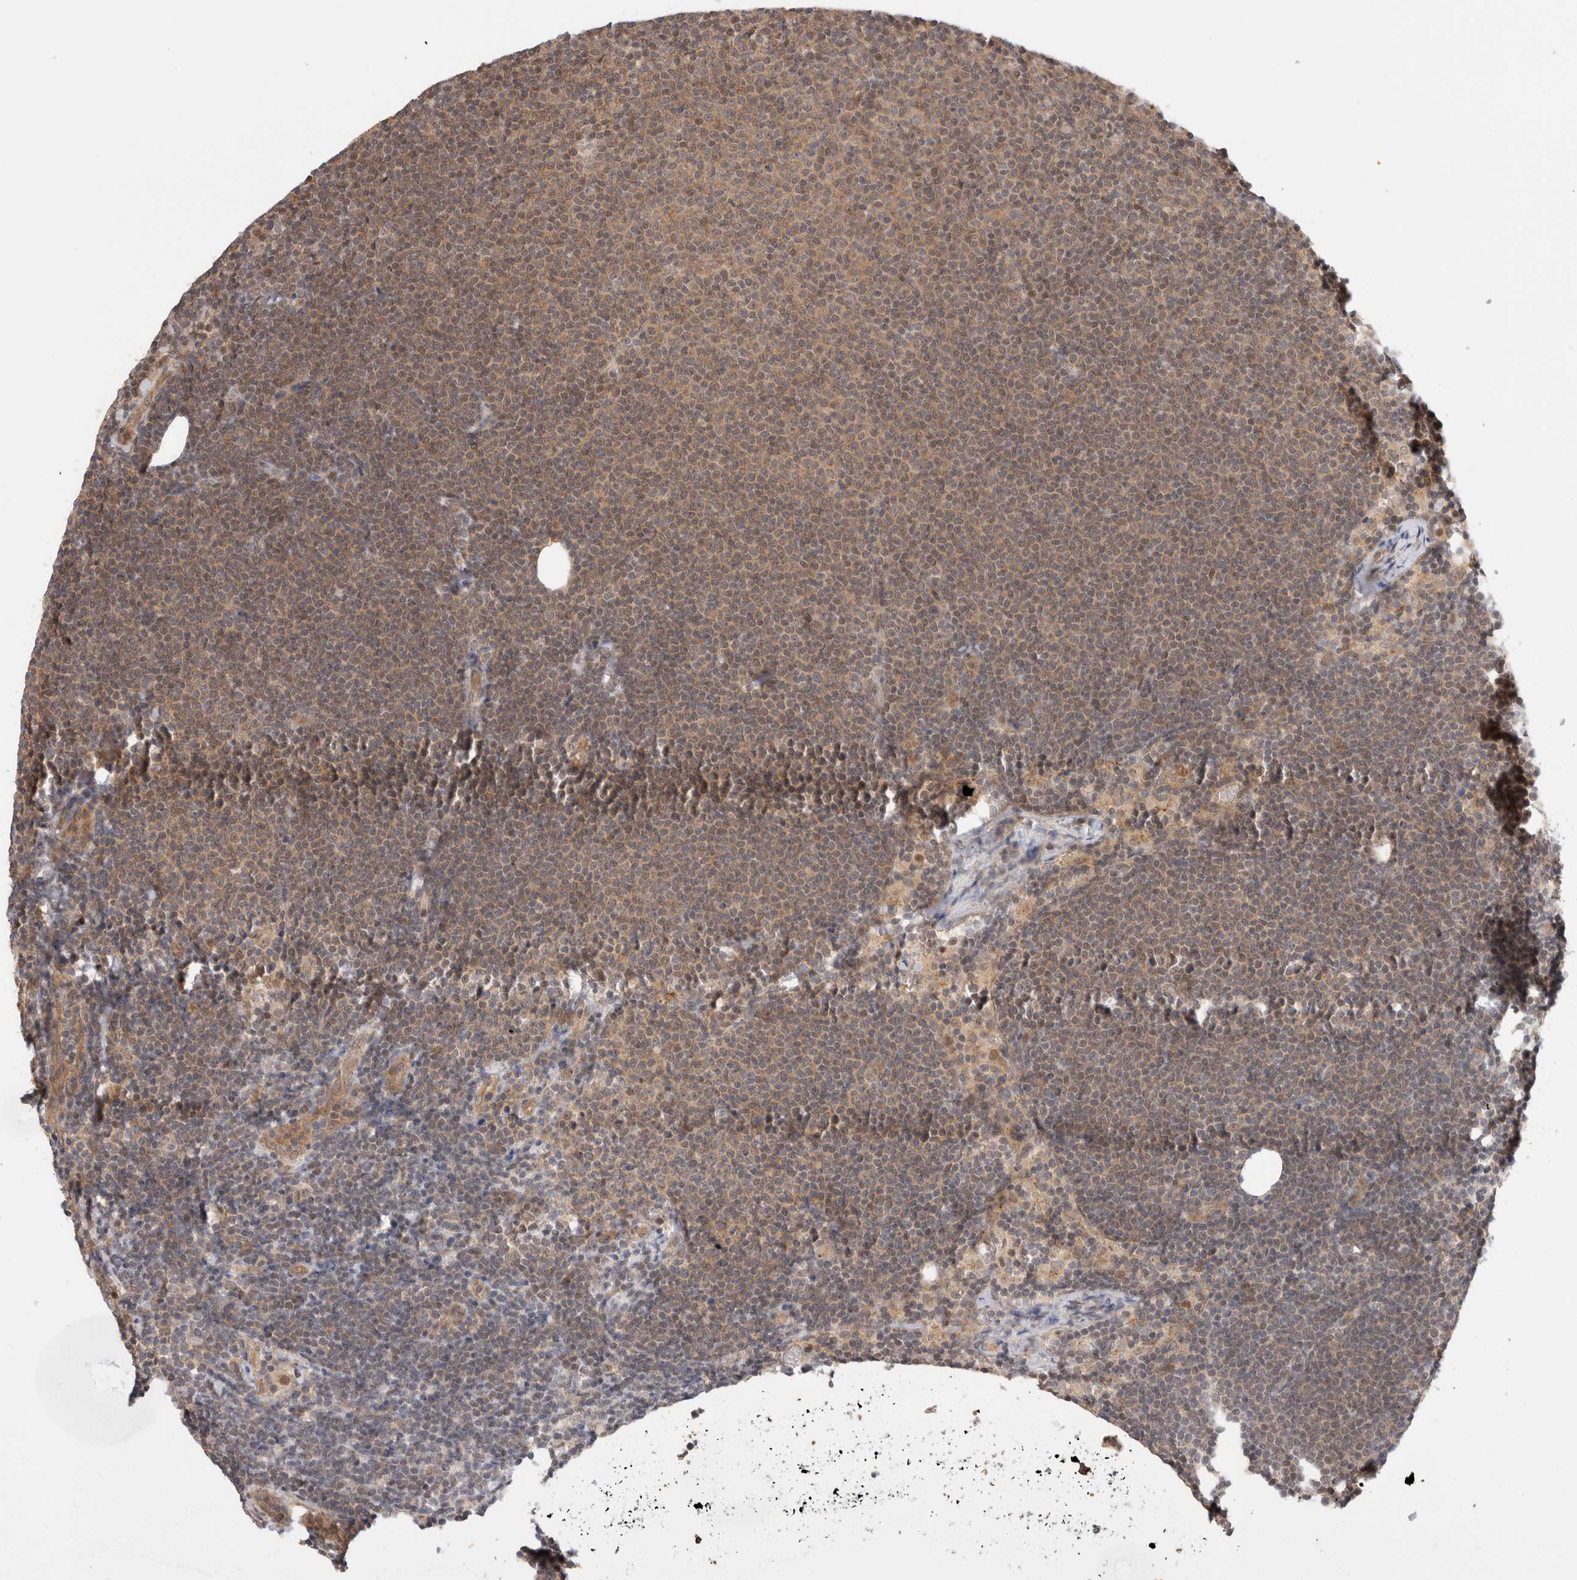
{"staining": {"intensity": "weak", "quantity": "25%-75%", "location": "cytoplasmic/membranous"}, "tissue": "lymphoma", "cell_type": "Tumor cells", "image_type": "cancer", "snomed": [{"axis": "morphology", "description": "Malignant lymphoma, non-Hodgkin's type, Low grade"}, {"axis": "topography", "description": "Lymph node"}], "caption": "Brown immunohistochemical staining in lymphoma demonstrates weak cytoplasmic/membranous staining in approximately 25%-75% of tumor cells. The staining was performed using DAB, with brown indicating positive protein expression. Nuclei are stained blue with hematoxylin.", "gene": "OTUD6B", "patient": {"sex": "female", "age": 53}}